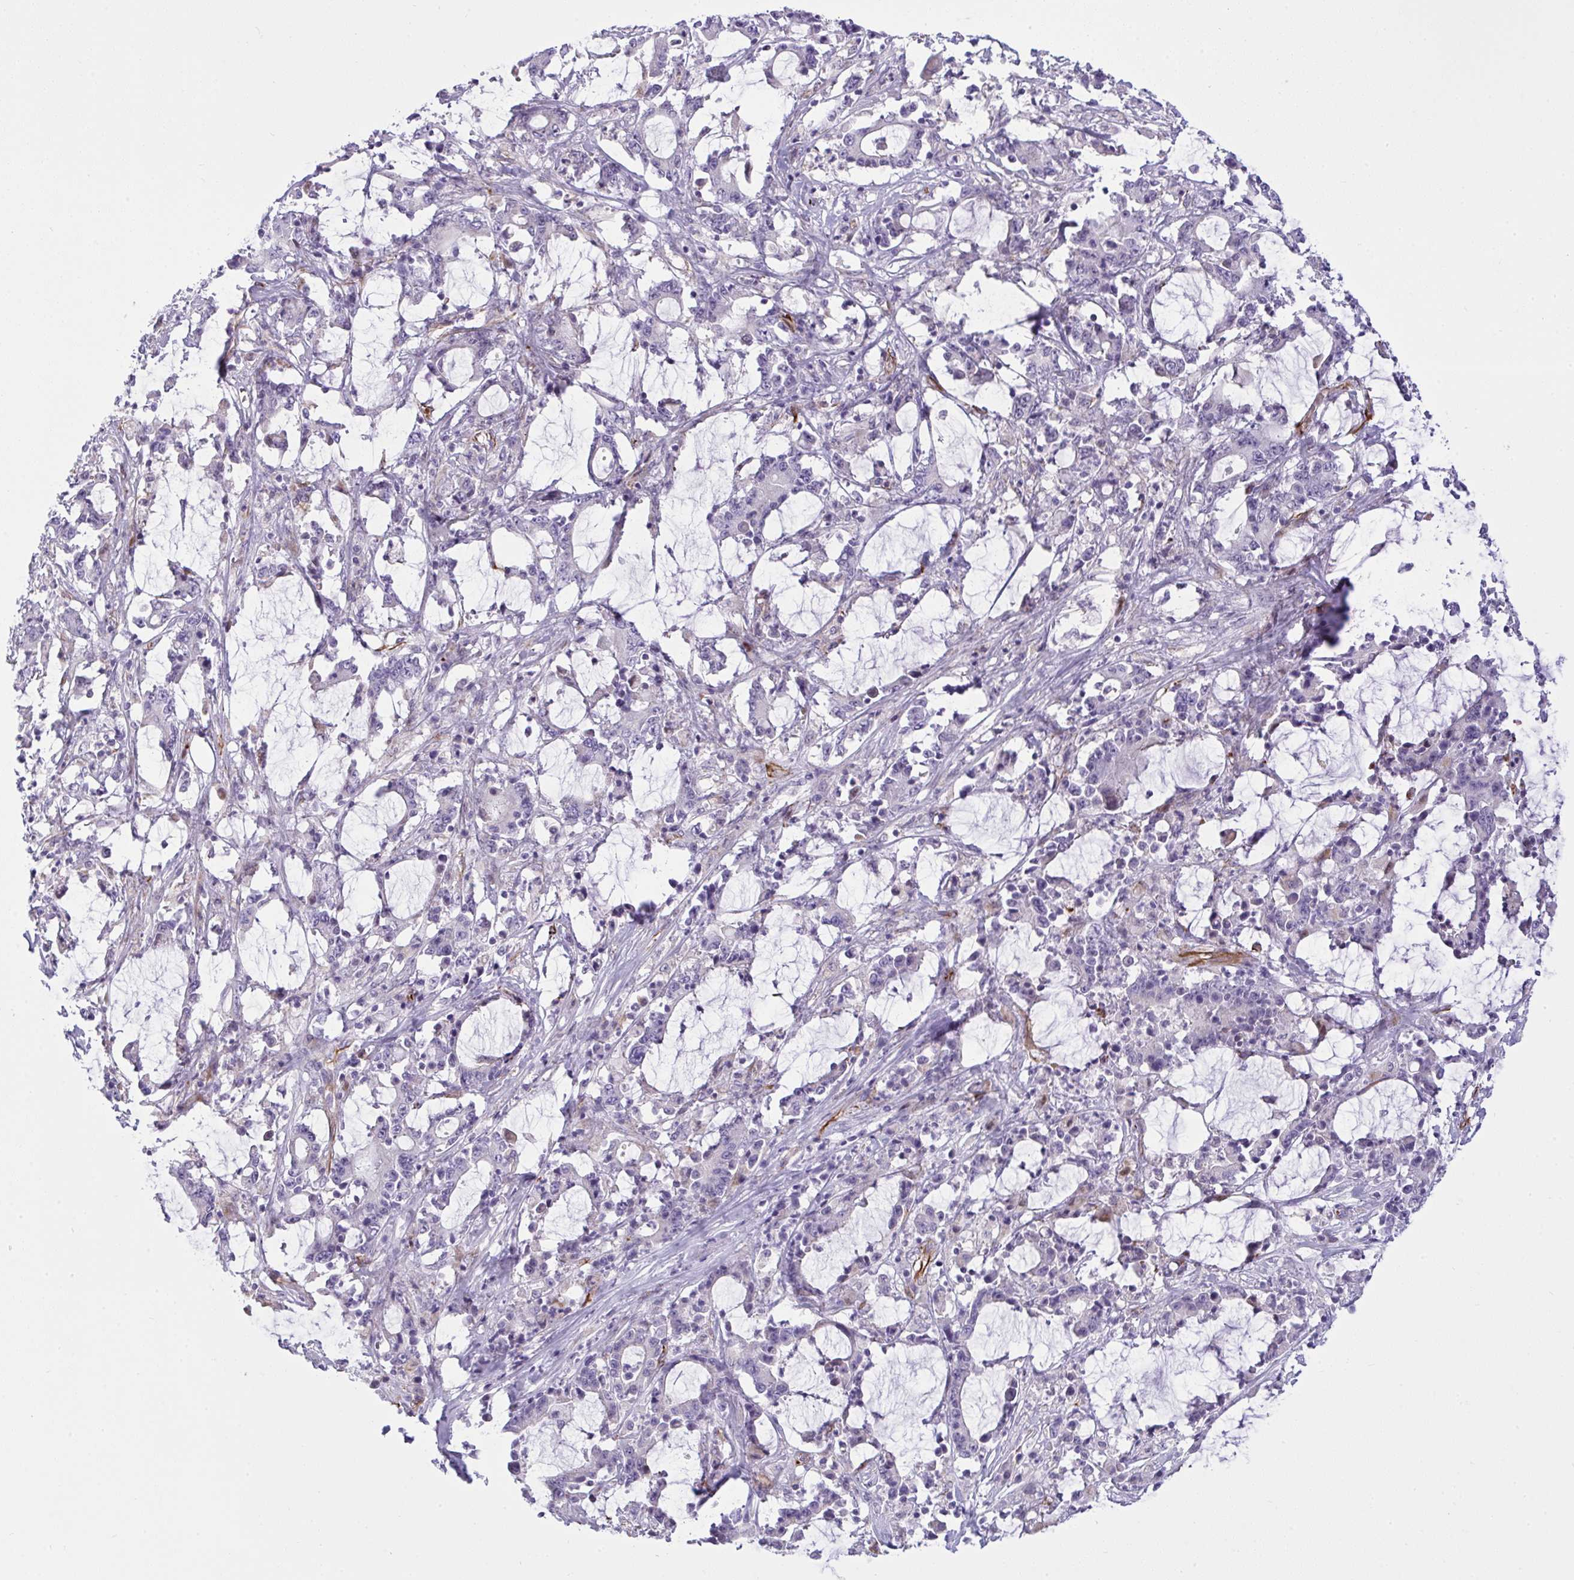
{"staining": {"intensity": "negative", "quantity": "none", "location": "none"}, "tissue": "stomach cancer", "cell_type": "Tumor cells", "image_type": "cancer", "snomed": [{"axis": "morphology", "description": "Adenocarcinoma, NOS"}, {"axis": "topography", "description": "Stomach, upper"}], "caption": "Immunohistochemistry histopathology image of neoplastic tissue: stomach cancer (adenocarcinoma) stained with DAB reveals no significant protein positivity in tumor cells.", "gene": "SLC35B1", "patient": {"sex": "male", "age": 68}}